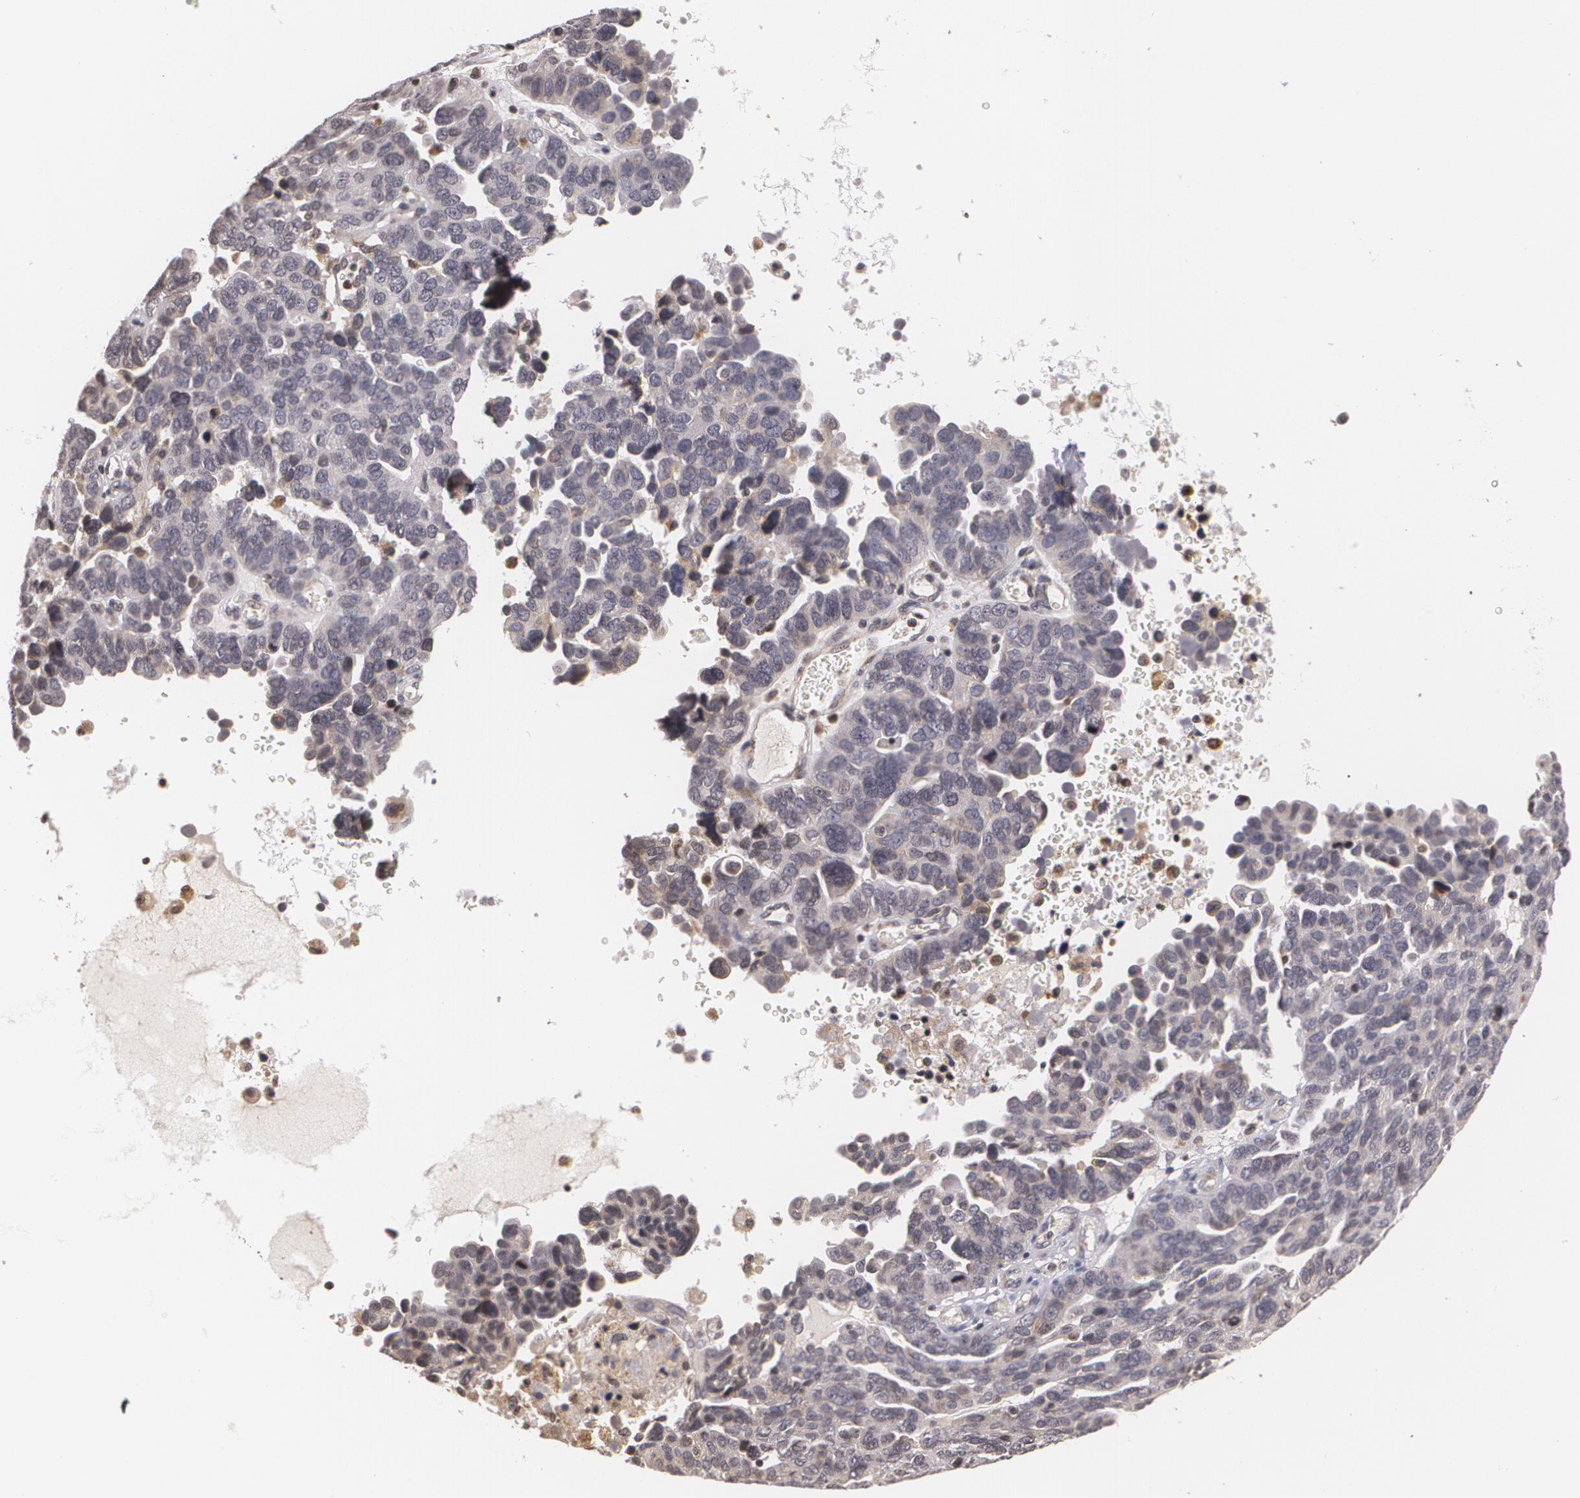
{"staining": {"intensity": "negative", "quantity": "none", "location": "none"}, "tissue": "ovarian cancer", "cell_type": "Tumor cells", "image_type": "cancer", "snomed": [{"axis": "morphology", "description": "Cystadenocarcinoma, serous, NOS"}, {"axis": "topography", "description": "Ovary"}], "caption": "This image is of serous cystadenocarcinoma (ovarian) stained with immunohistochemistry to label a protein in brown with the nuclei are counter-stained blue. There is no positivity in tumor cells.", "gene": "VAV3", "patient": {"sex": "female", "age": 64}}